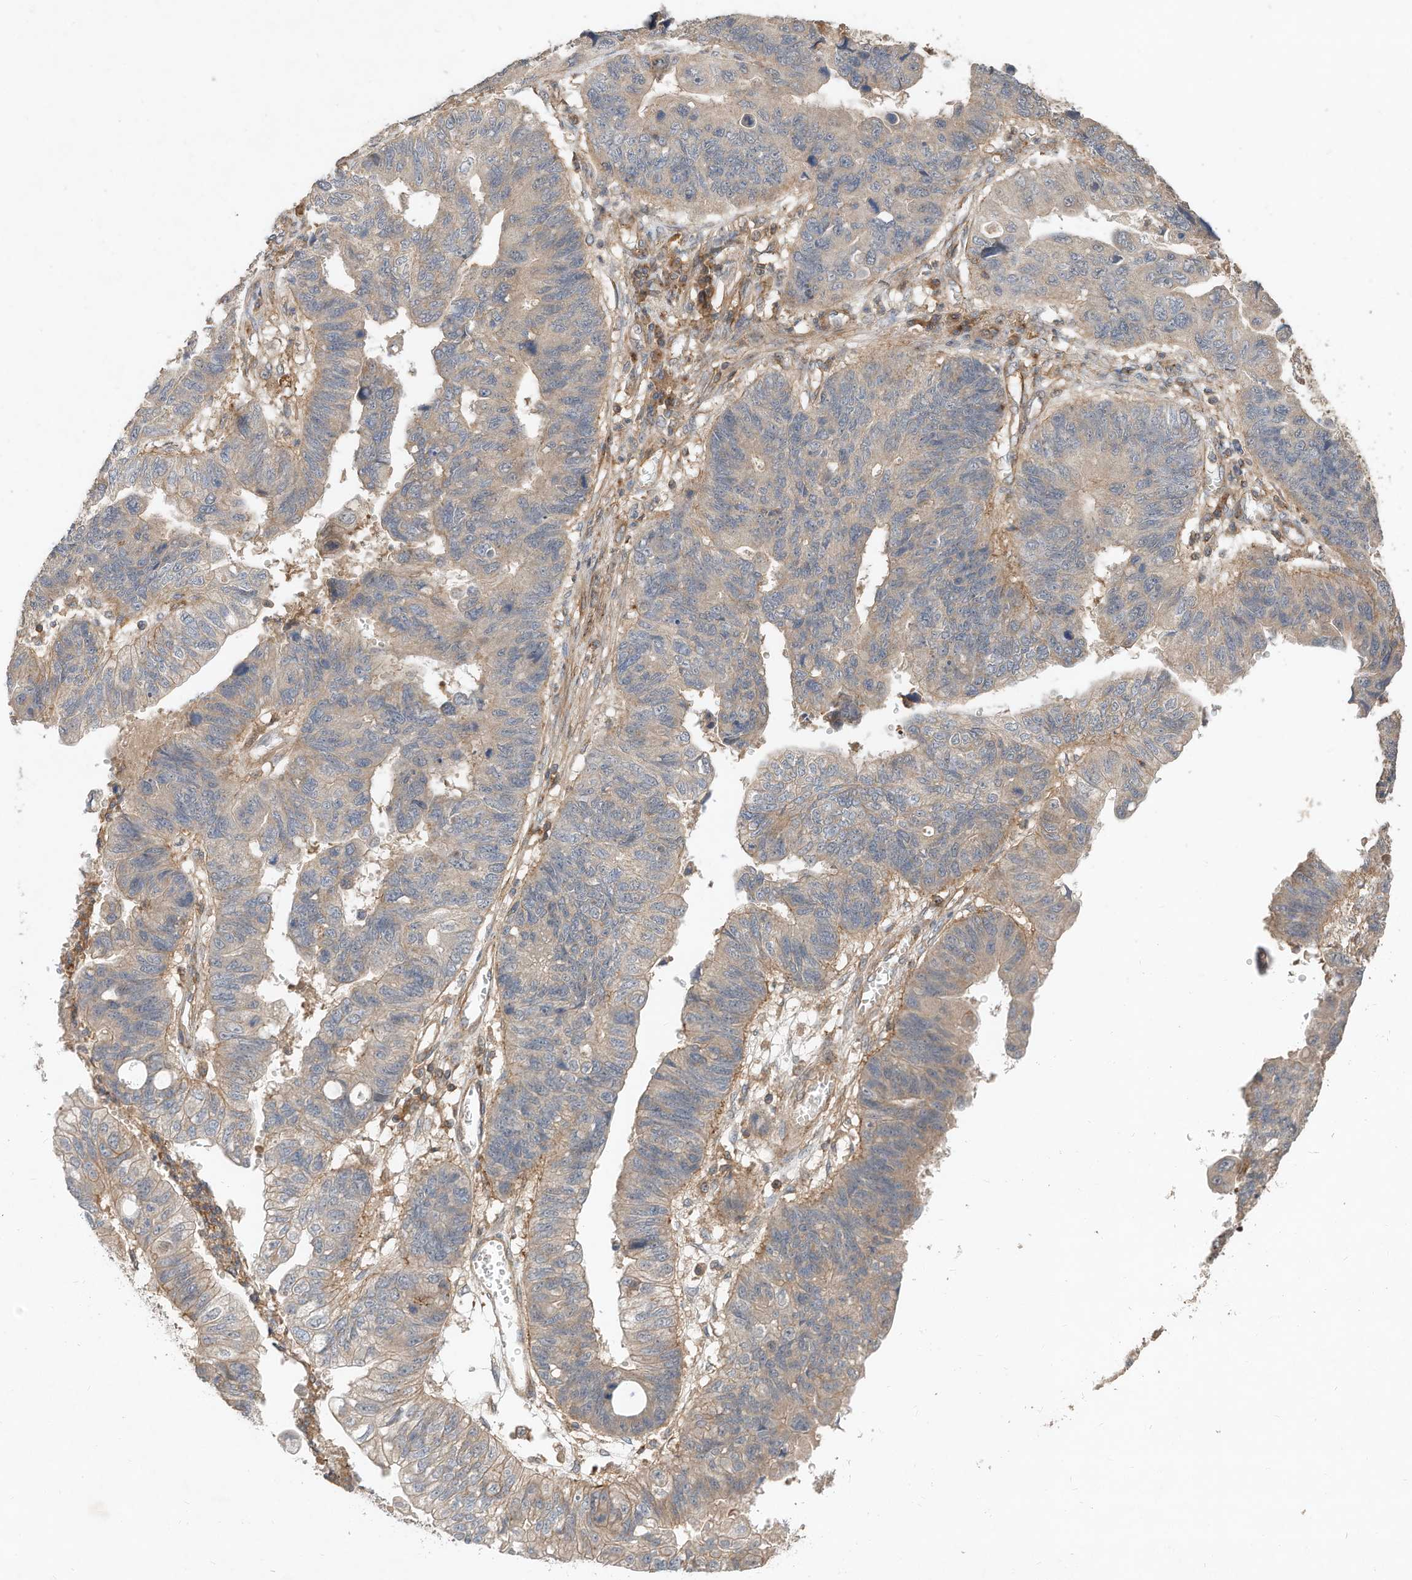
{"staining": {"intensity": "weak", "quantity": "<25%", "location": "cytoplasmic/membranous"}, "tissue": "stomach cancer", "cell_type": "Tumor cells", "image_type": "cancer", "snomed": [{"axis": "morphology", "description": "Adenocarcinoma, NOS"}, {"axis": "topography", "description": "Stomach"}], "caption": "A high-resolution photomicrograph shows immunohistochemistry staining of stomach cancer (adenocarcinoma), which shows no significant staining in tumor cells.", "gene": "CPAMD8", "patient": {"sex": "male", "age": 59}}